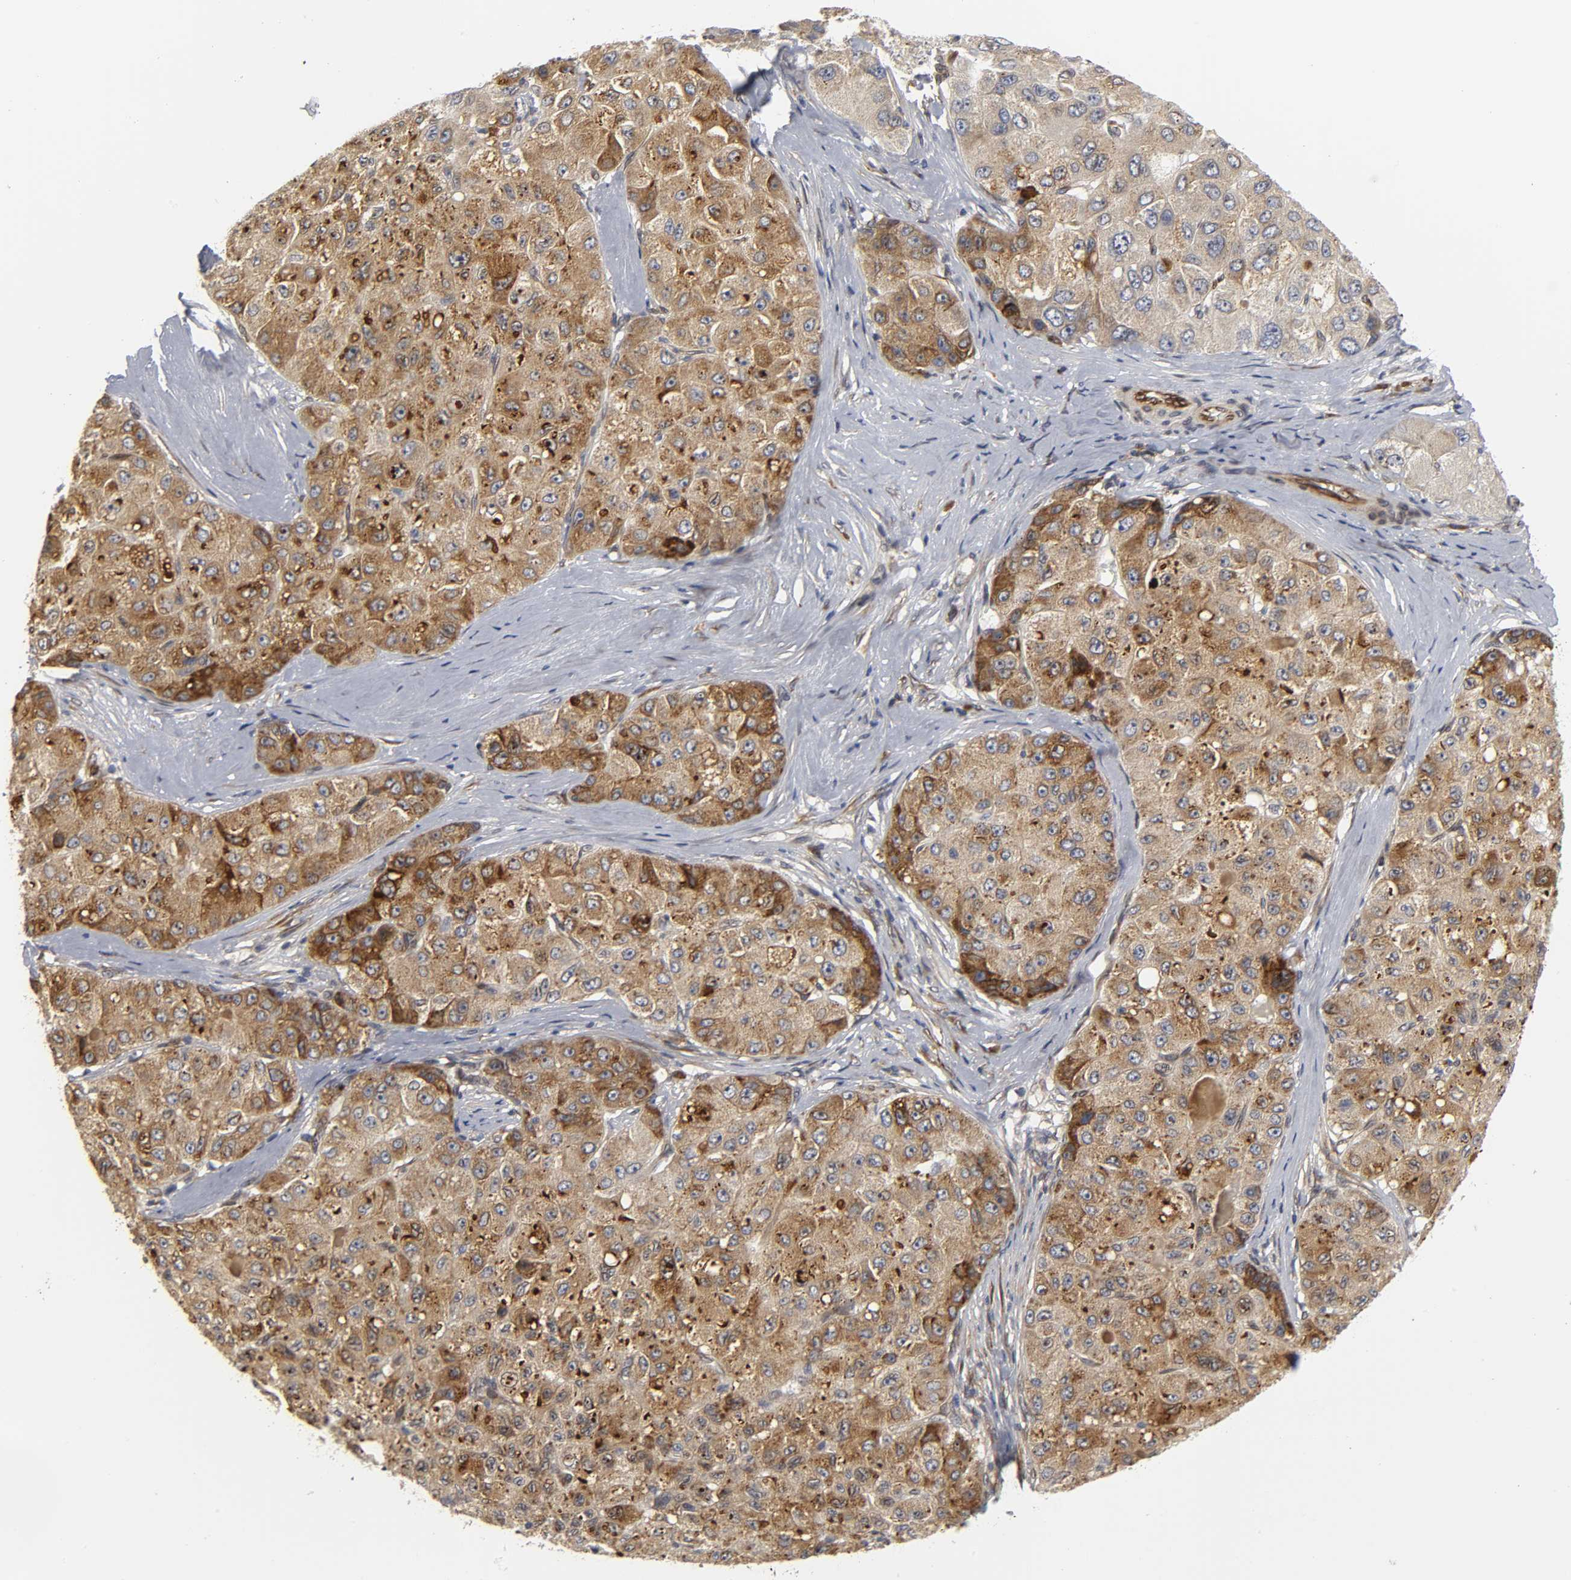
{"staining": {"intensity": "strong", "quantity": ">75%", "location": "cytoplasmic/membranous"}, "tissue": "liver cancer", "cell_type": "Tumor cells", "image_type": "cancer", "snomed": [{"axis": "morphology", "description": "Carcinoma, Hepatocellular, NOS"}, {"axis": "topography", "description": "Liver"}], "caption": "Protein staining shows strong cytoplasmic/membranous positivity in approximately >75% of tumor cells in hepatocellular carcinoma (liver).", "gene": "ASB6", "patient": {"sex": "male", "age": 80}}